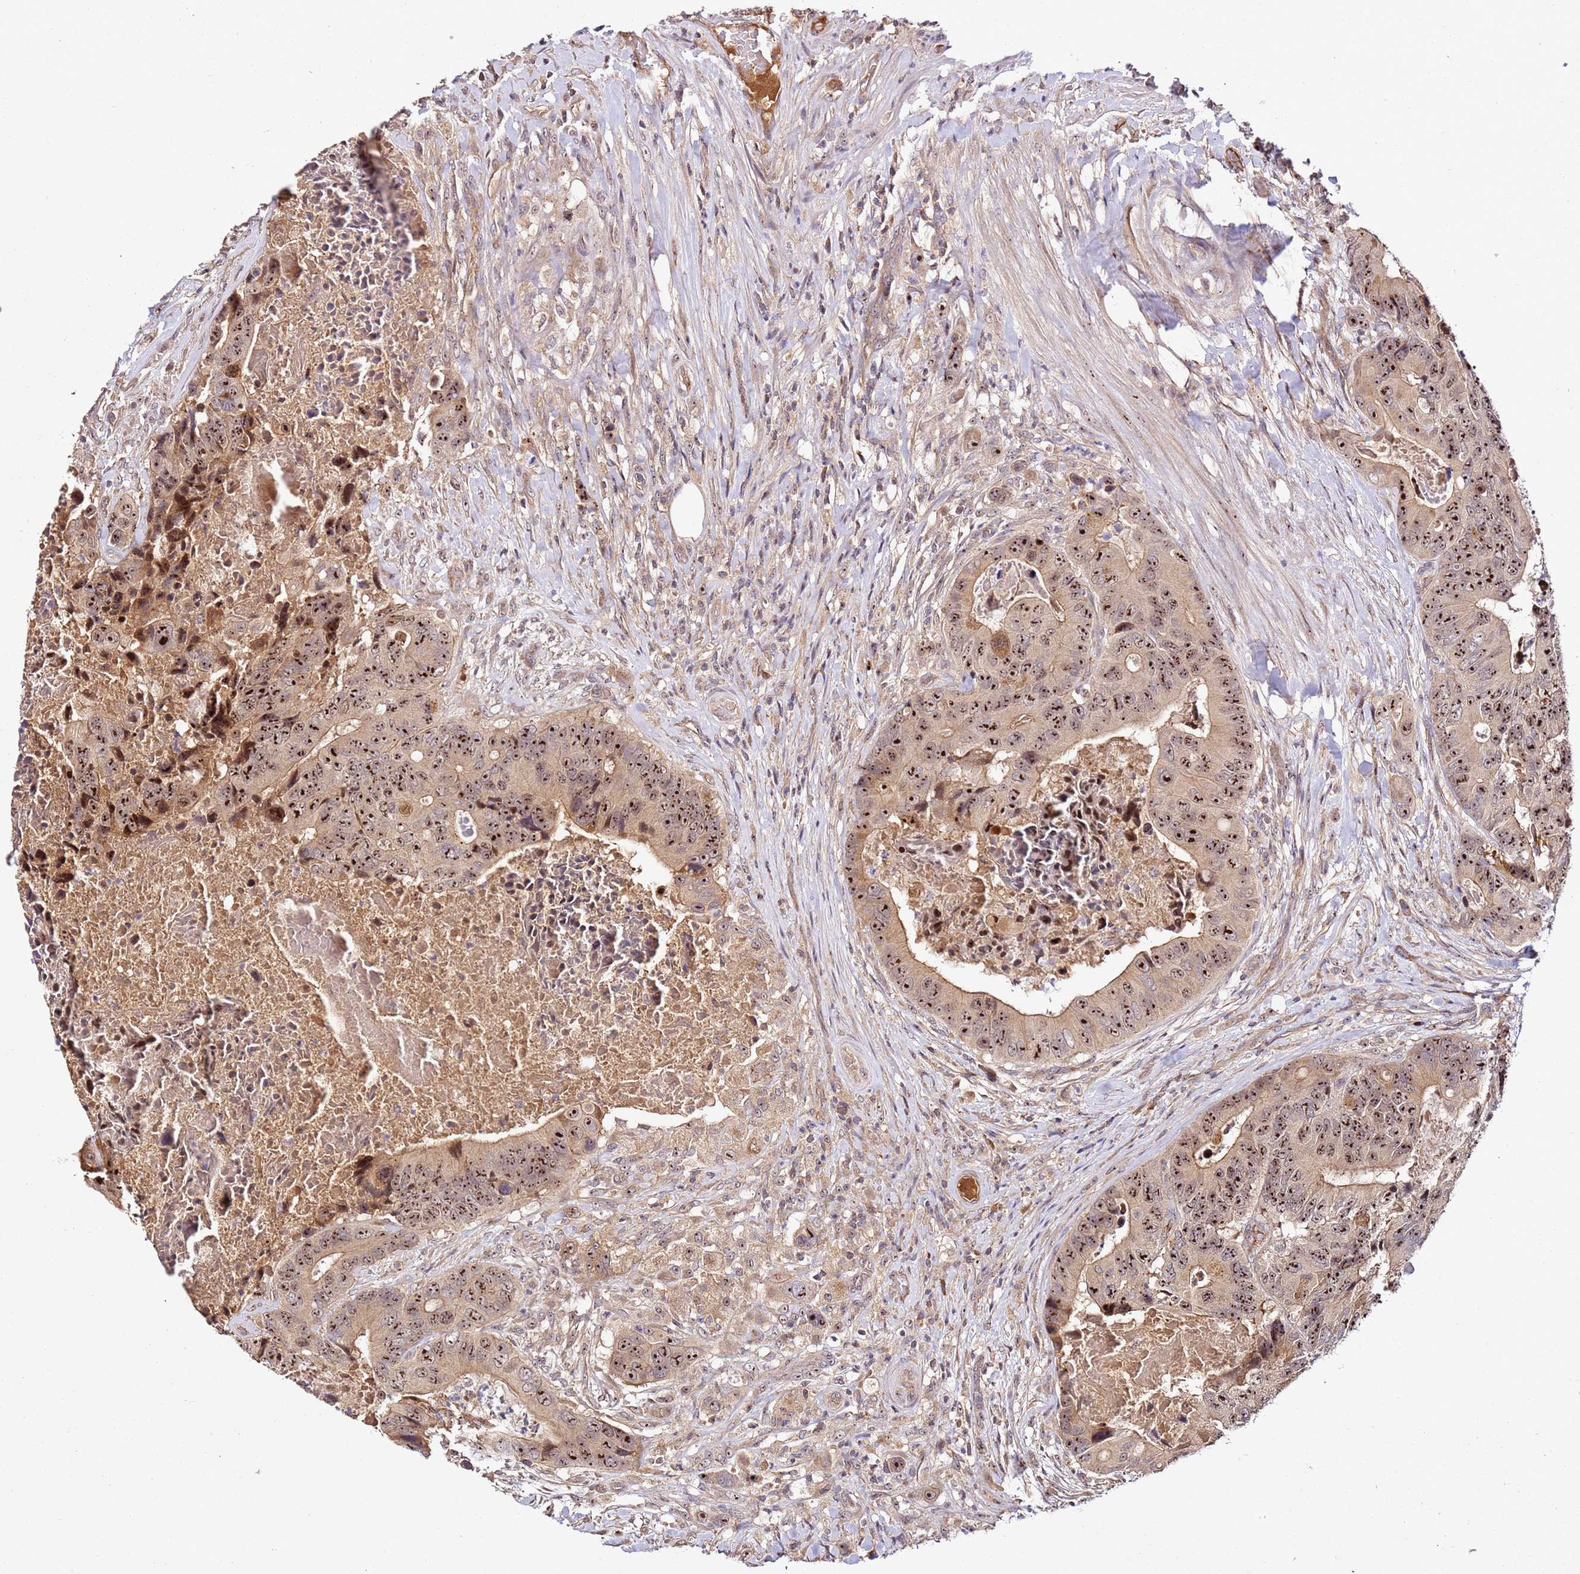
{"staining": {"intensity": "strong", "quantity": ">75%", "location": "cytoplasmic/membranous,nuclear"}, "tissue": "colorectal cancer", "cell_type": "Tumor cells", "image_type": "cancer", "snomed": [{"axis": "morphology", "description": "Adenocarcinoma, NOS"}, {"axis": "topography", "description": "Colon"}], "caption": "This is an image of immunohistochemistry (IHC) staining of colorectal adenocarcinoma, which shows strong staining in the cytoplasmic/membranous and nuclear of tumor cells.", "gene": "DDX27", "patient": {"sex": "male", "age": 84}}